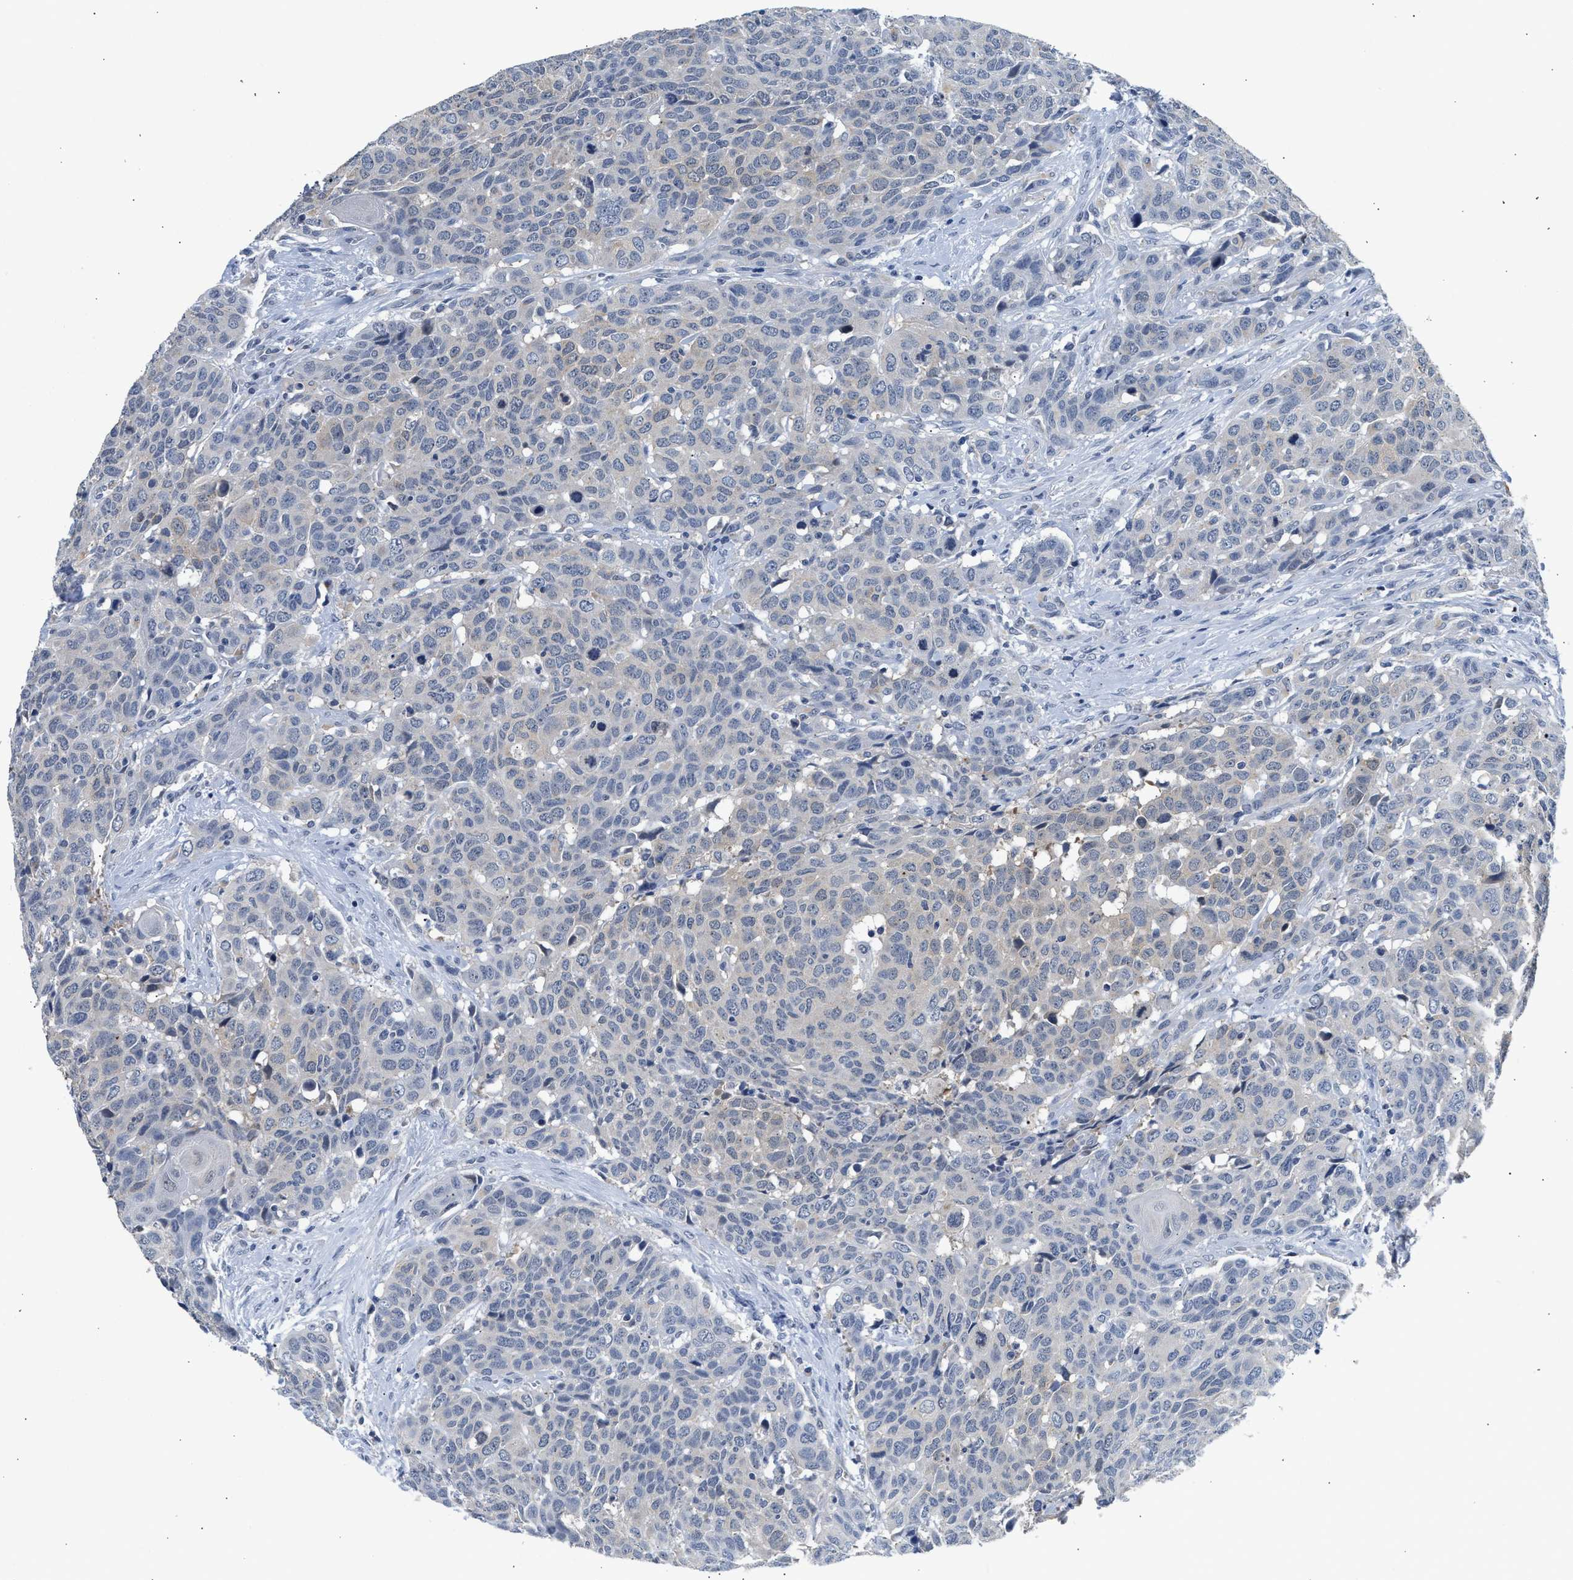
{"staining": {"intensity": "negative", "quantity": "none", "location": "none"}, "tissue": "head and neck cancer", "cell_type": "Tumor cells", "image_type": "cancer", "snomed": [{"axis": "morphology", "description": "Squamous cell carcinoma, NOS"}, {"axis": "topography", "description": "Head-Neck"}], "caption": "An immunohistochemistry micrograph of squamous cell carcinoma (head and neck) is shown. There is no staining in tumor cells of squamous cell carcinoma (head and neck).", "gene": "PPM1L", "patient": {"sex": "male", "age": 66}}